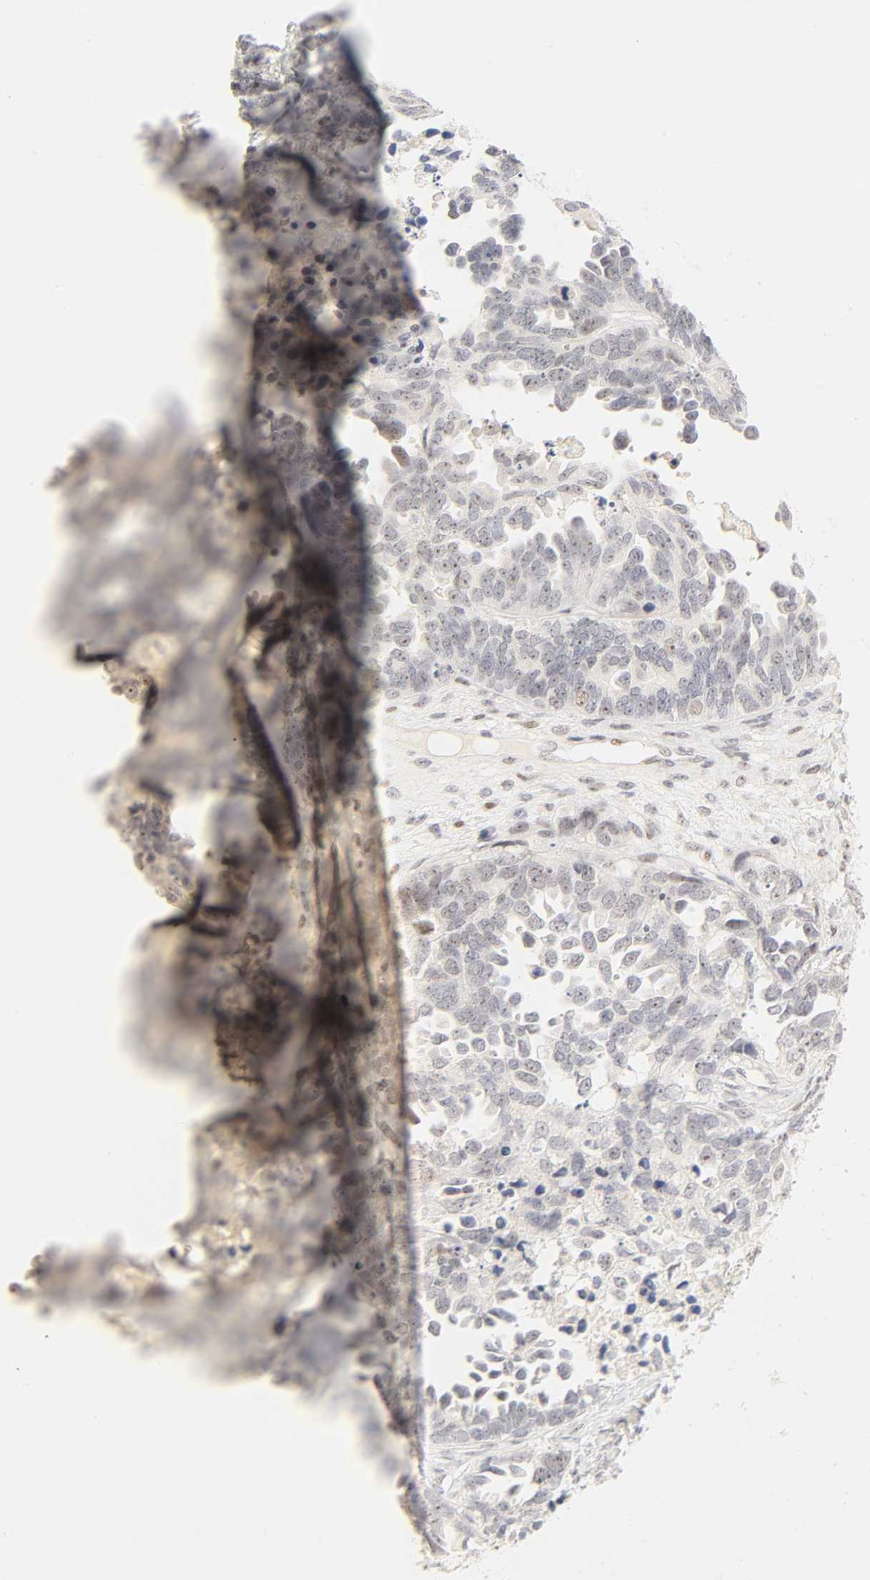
{"staining": {"intensity": "negative", "quantity": "none", "location": "none"}, "tissue": "ovarian cancer", "cell_type": "Tumor cells", "image_type": "cancer", "snomed": [{"axis": "morphology", "description": "Cystadenocarcinoma, serous, NOS"}, {"axis": "topography", "description": "Ovary"}], "caption": "Micrograph shows no significant protein expression in tumor cells of ovarian cancer (serous cystadenocarcinoma).", "gene": "MNAT1", "patient": {"sex": "female", "age": 82}}